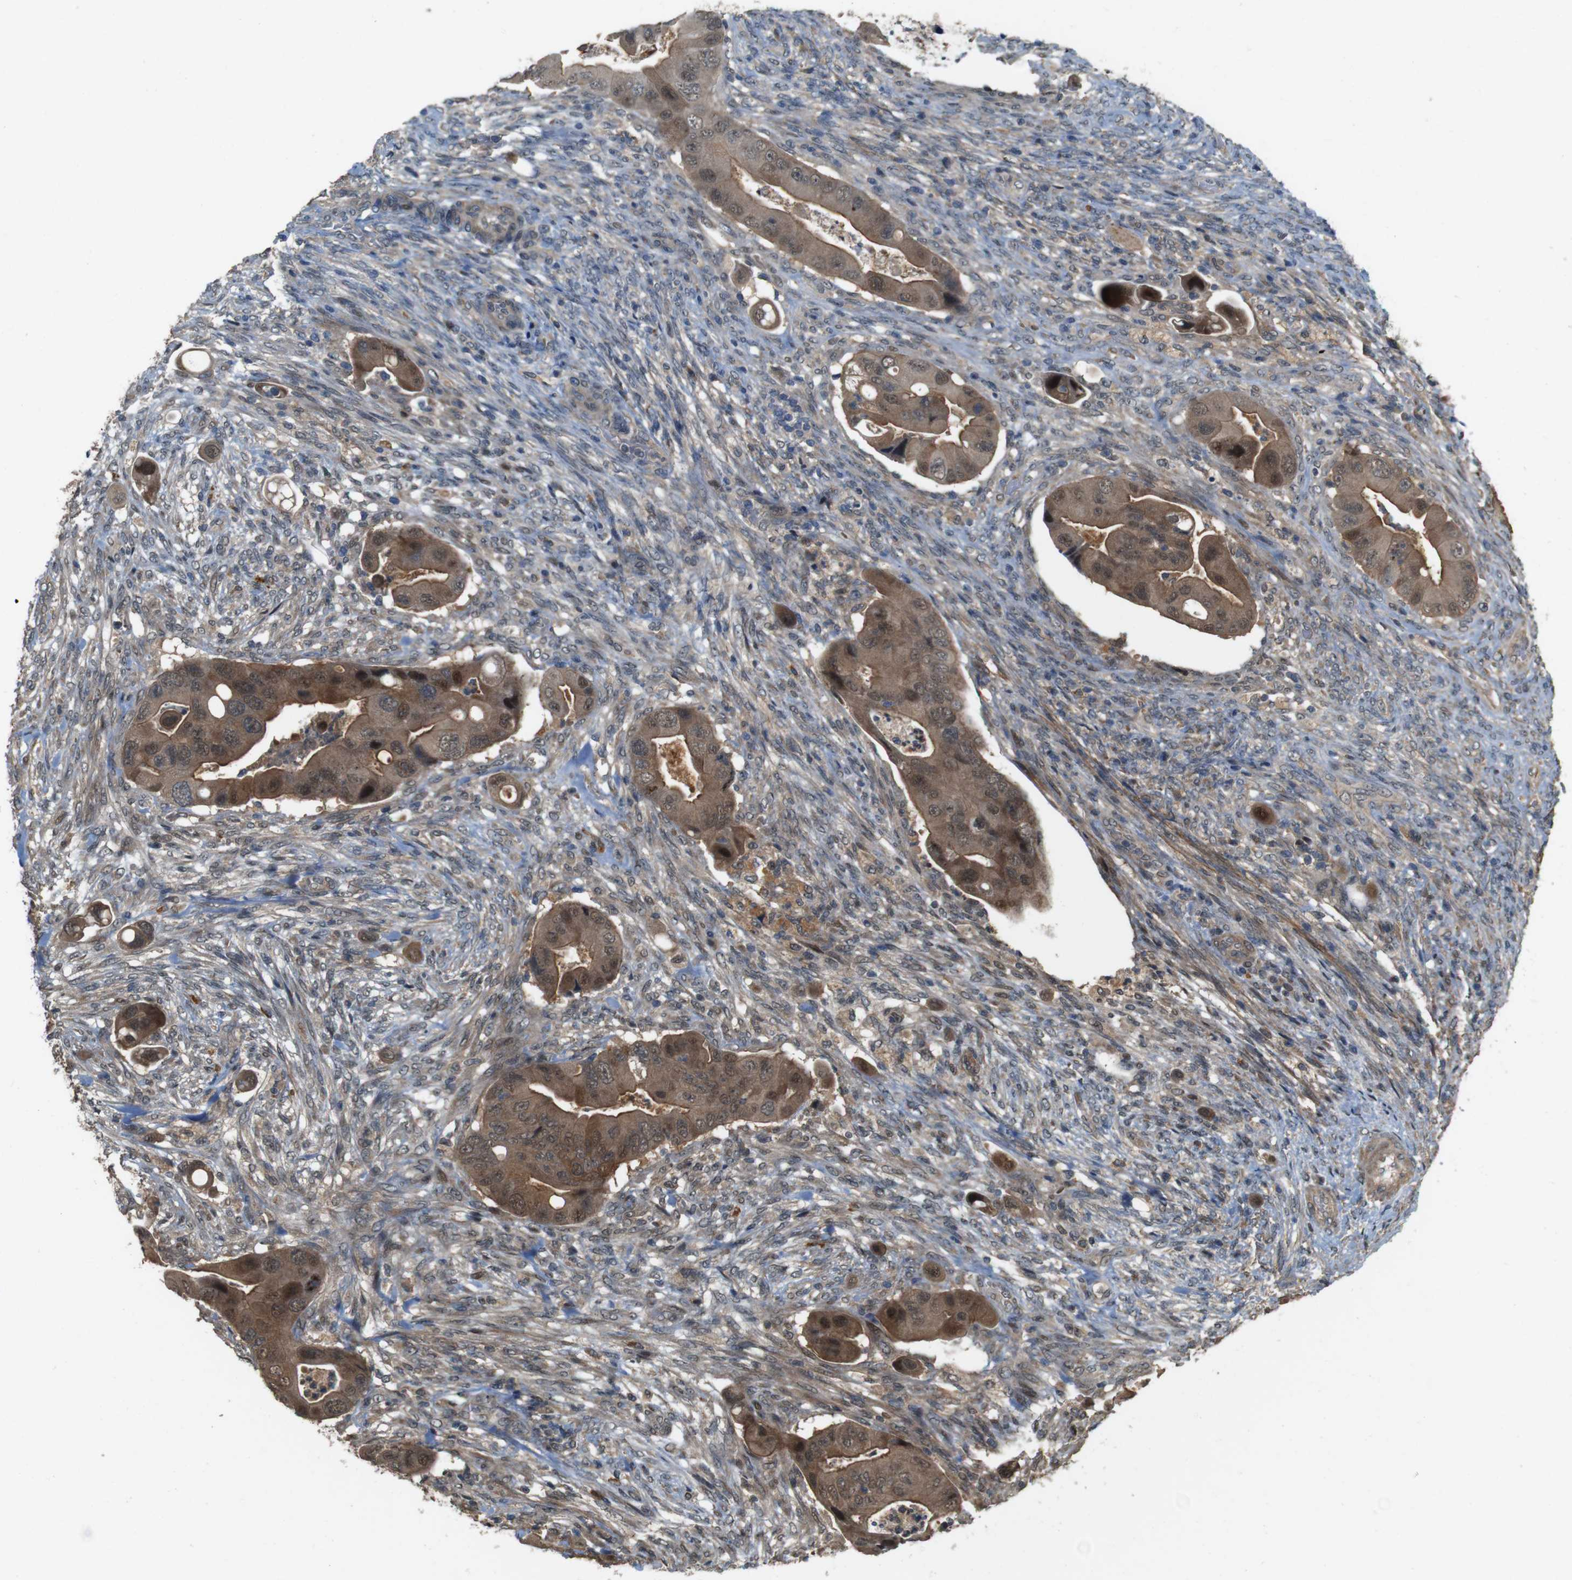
{"staining": {"intensity": "moderate", "quantity": ">75%", "location": "cytoplasmic/membranous,nuclear"}, "tissue": "colorectal cancer", "cell_type": "Tumor cells", "image_type": "cancer", "snomed": [{"axis": "morphology", "description": "Adenocarcinoma, NOS"}, {"axis": "topography", "description": "Rectum"}], "caption": "Immunohistochemical staining of colorectal cancer (adenocarcinoma) demonstrates moderate cytoplasmic/membranous and nuclear protein staining in about >75% of tumor cells. The staining was performed using DAB, with brown indicating positive protein expression. Nuclei are stained blue with hematoxylin.", "gene": "CDC34", "patient": {"sex": "female", "age": 57}}